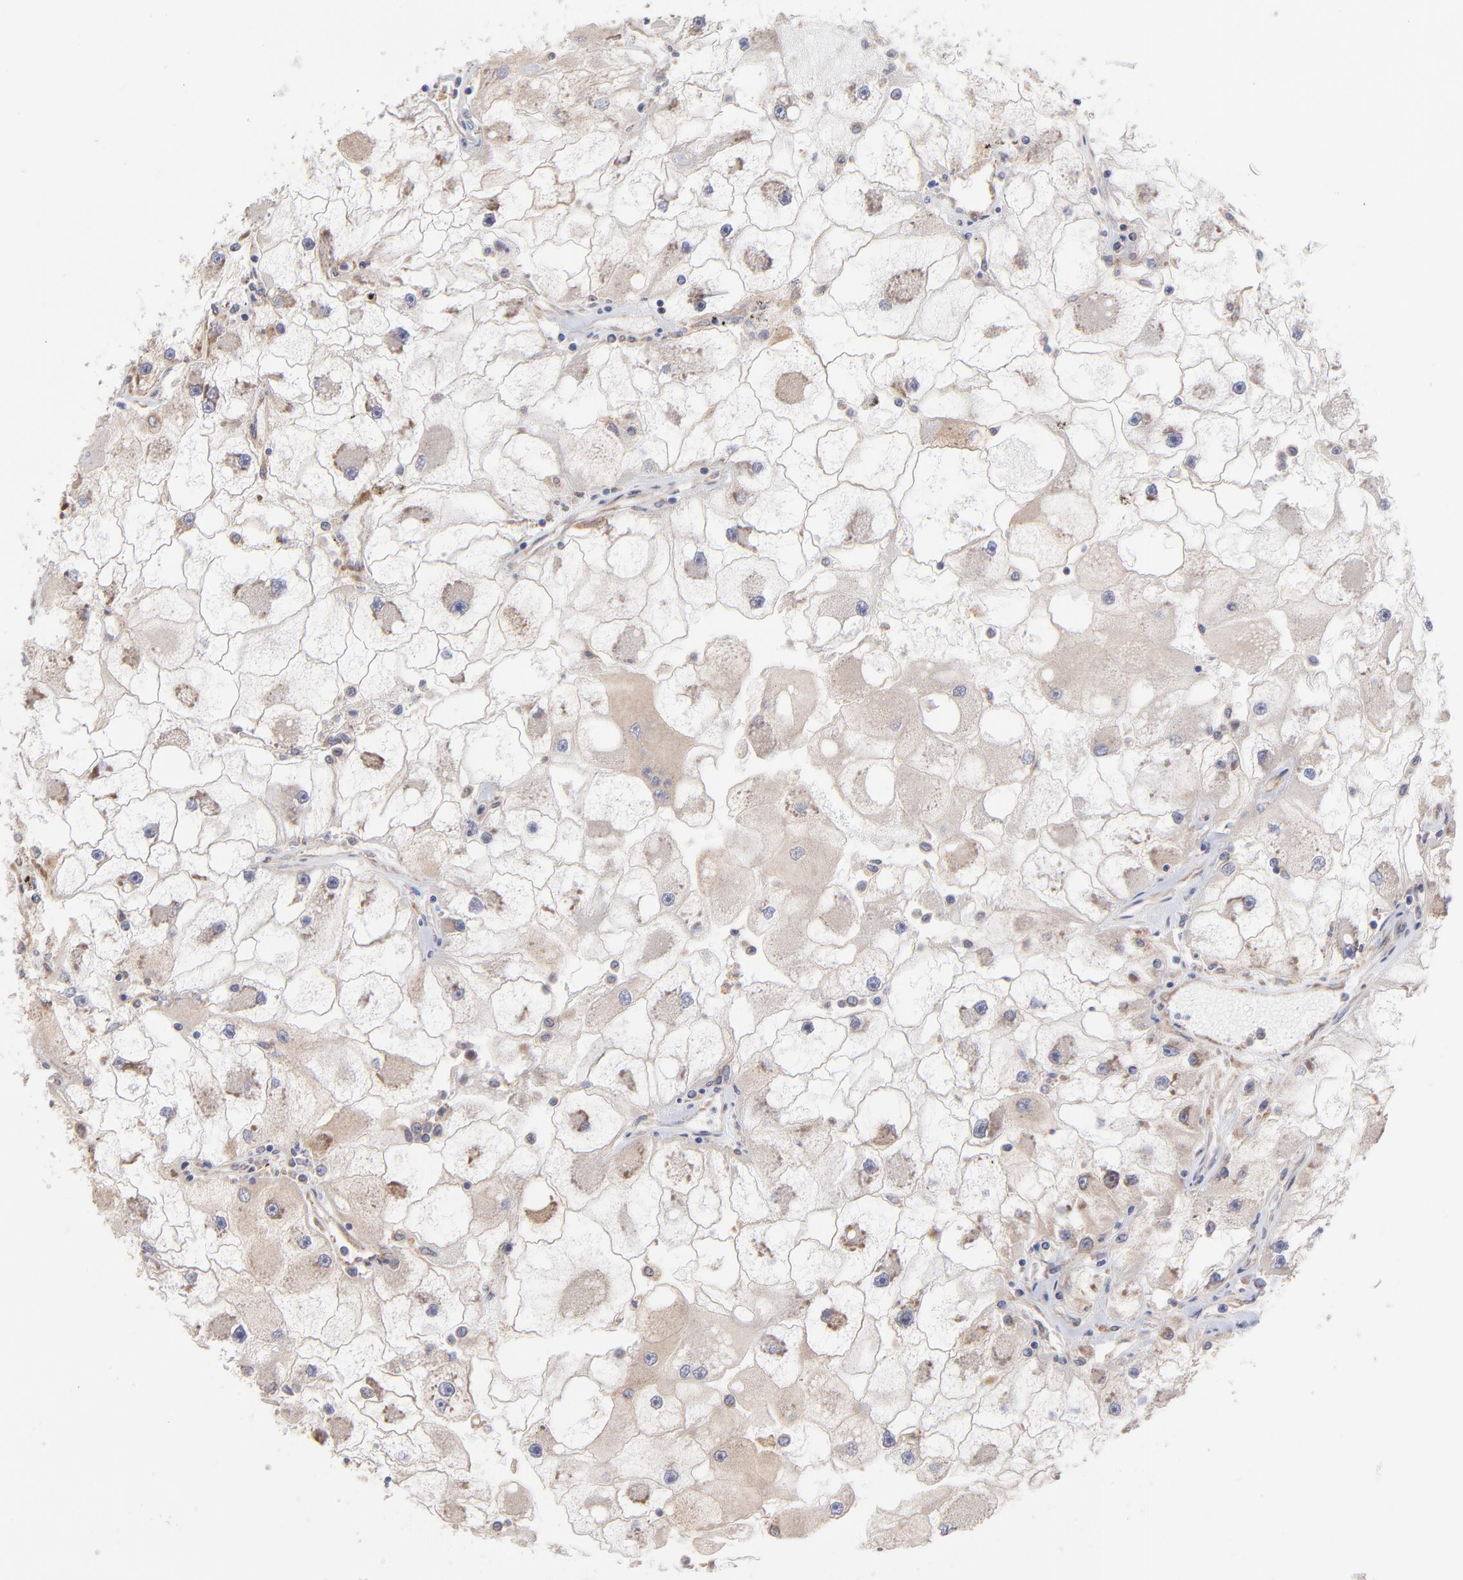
{"staining": {"intensity": "negative", "quantity": "none", "location": "none"}, "tissue": "renal cancer", "cell_type": "Tumor cells", "image_type": "cancer", "snomed": [{"axis": "morphology", "description": "Adenocarcinoma, NOS"}, {"axis": "topography", "description": "Kidney"}], "caption": "A photomicrograph of renal adenocarcinoma stained for a protein shows no brown staining in tumor cells.", "gene": "GART", "patient": {"sex": "female", "age": 73}}